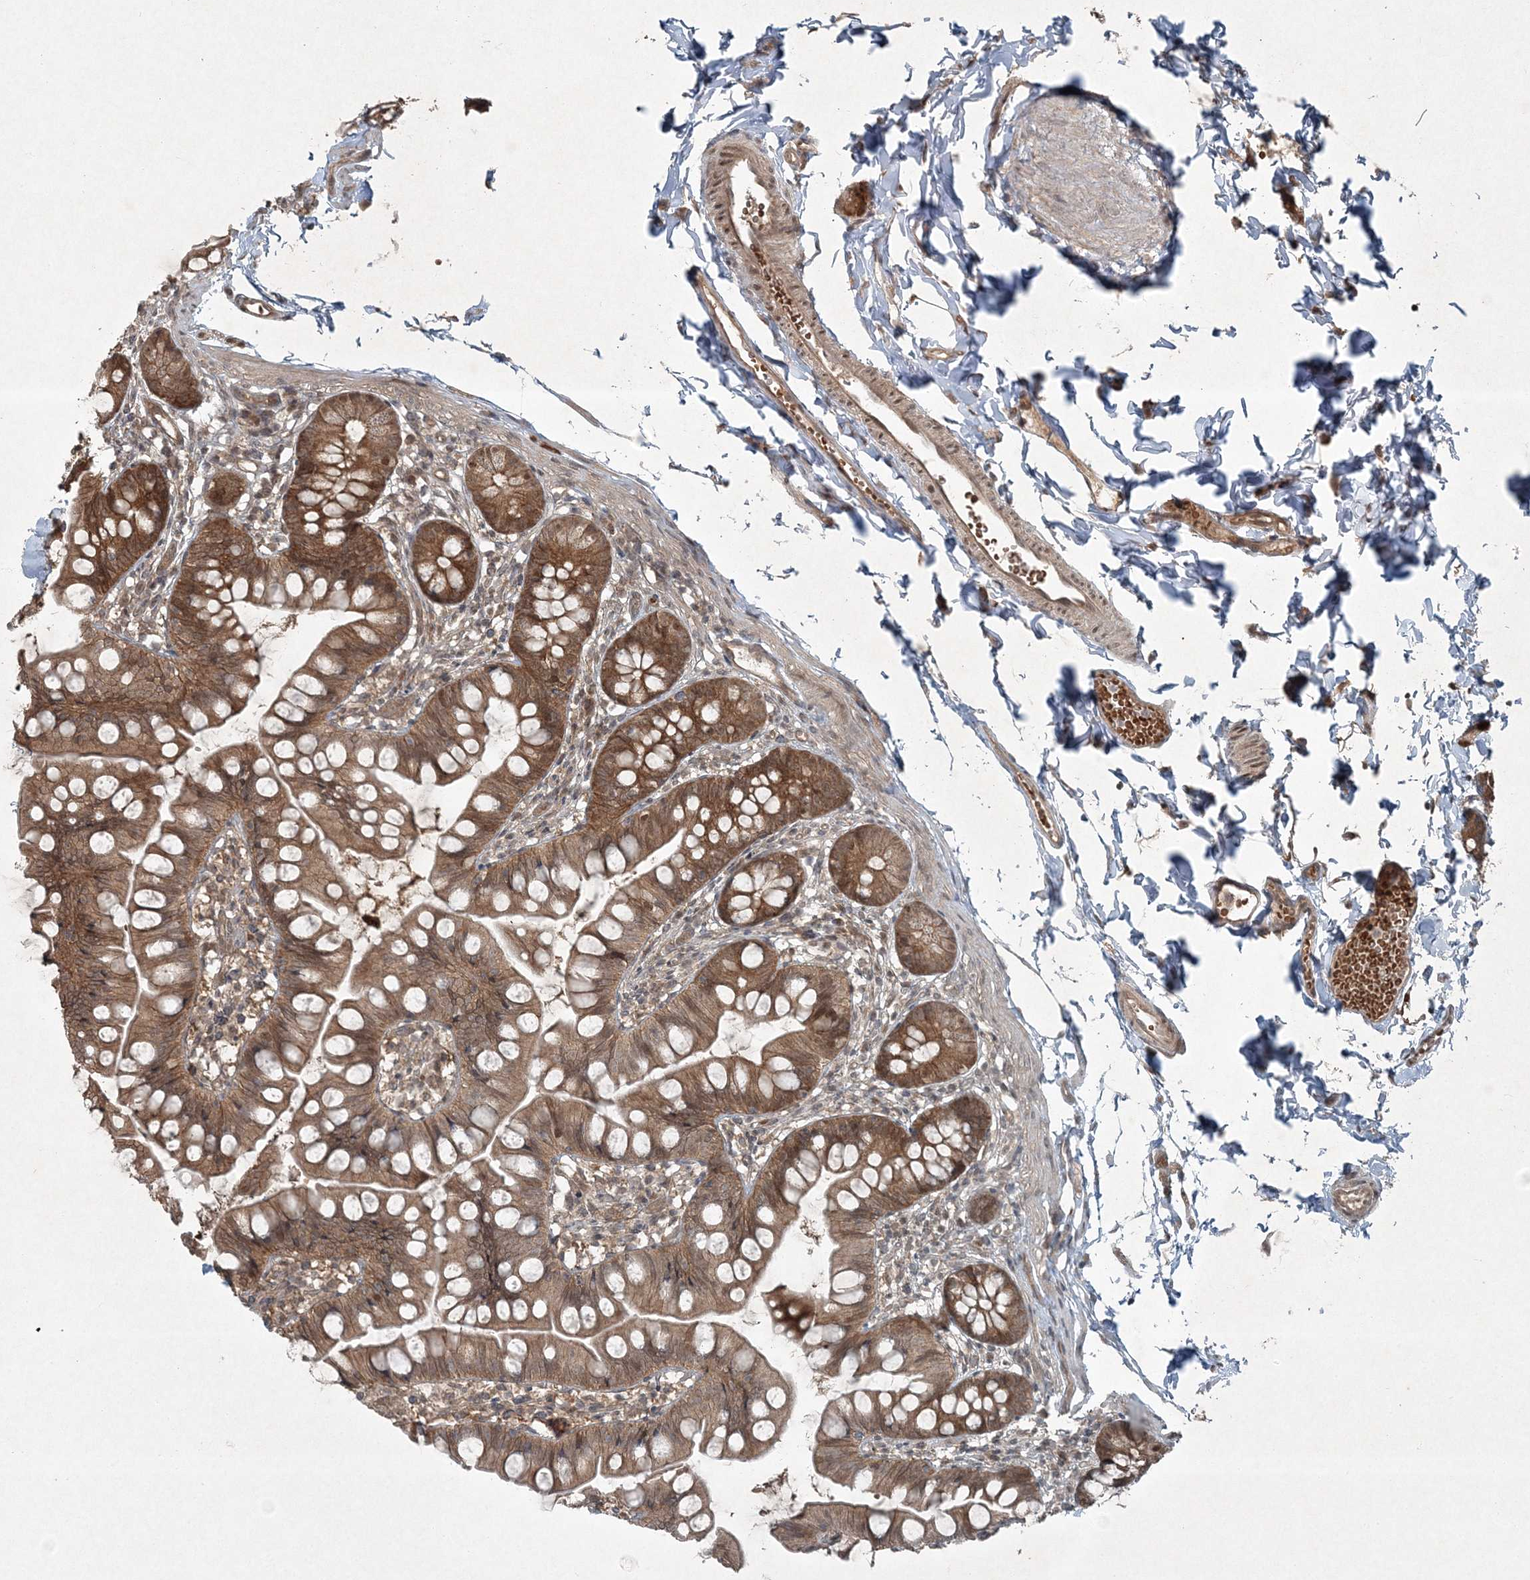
{"staining": {"intensity": "moderate", "quantity": ">75%", "location": "cytoplasmic/membranous,nuclear"}, "tissue": "small intestine", "cell_type": "Glandular cells", "image_type": "normal", "snomed": [{"axis": "morphology", "description": "Normal tissue, NOS"}, {"axis": "topography", "description": "Small intestine"}], "caption": "A medium amount of moderate cytoplasmic/membranous,nuclear staining is appreciated in about >75% of glandular cells in normal small intestine.", "gene": "FBXL17", "patient": {"sex": "male", "age": 7}}